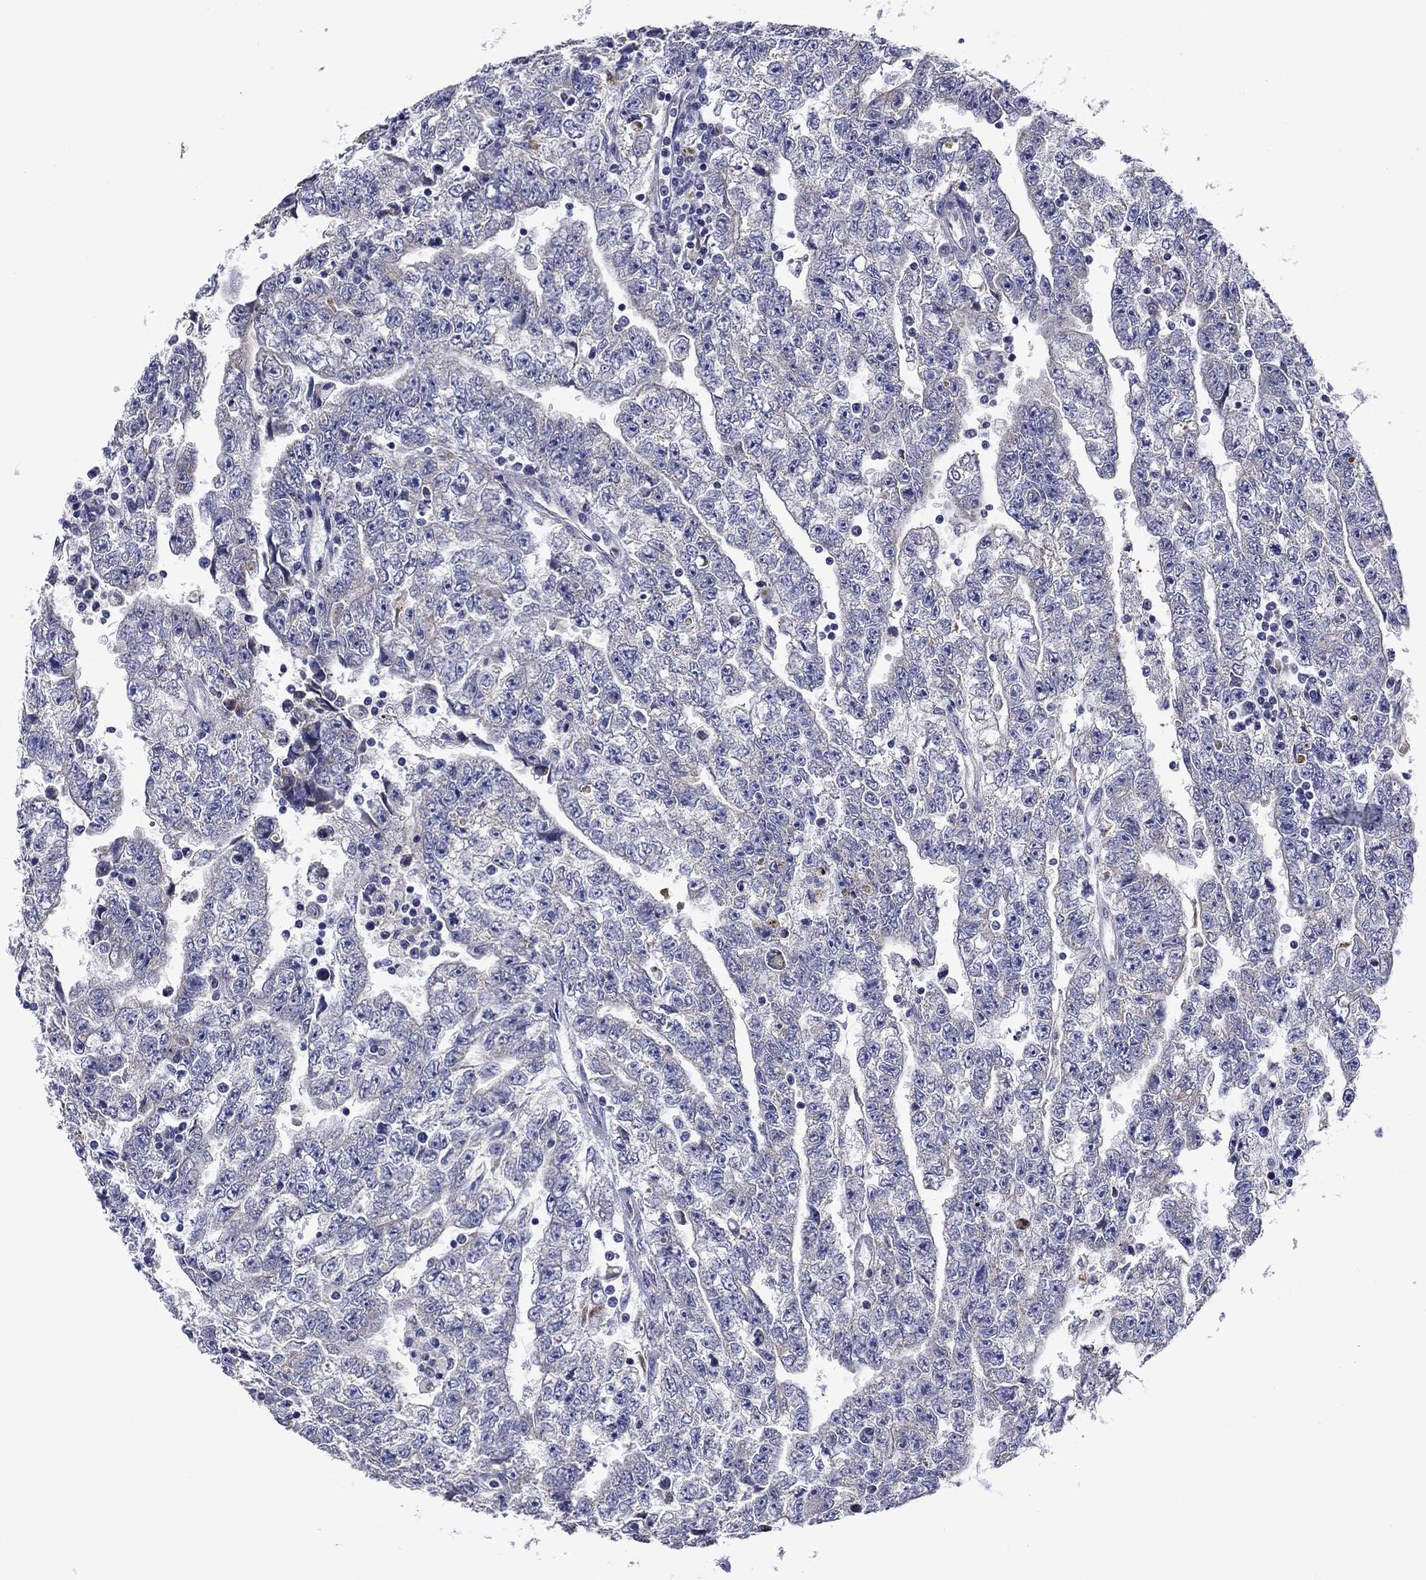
{"staining": {"intensity": "negative", "quantity": "none", "location": "none"}, "tissue": "testis cancer", "cell_type": "Tumor cells", "image_type": "cancer", "snomed": [{"axis": "morphology", "description": "Carcinoma, Embryonal, NOS"}, {"axis": "topography", "description": "Testis"}], "caption": "An IHC photomicrograph of testis embryonal carcinoma is shown. There is no staining in tumor cells of testis embryonal carcinoma.", "gene": "SPATA7", "patient": {"sex": "male", "age": 25}}